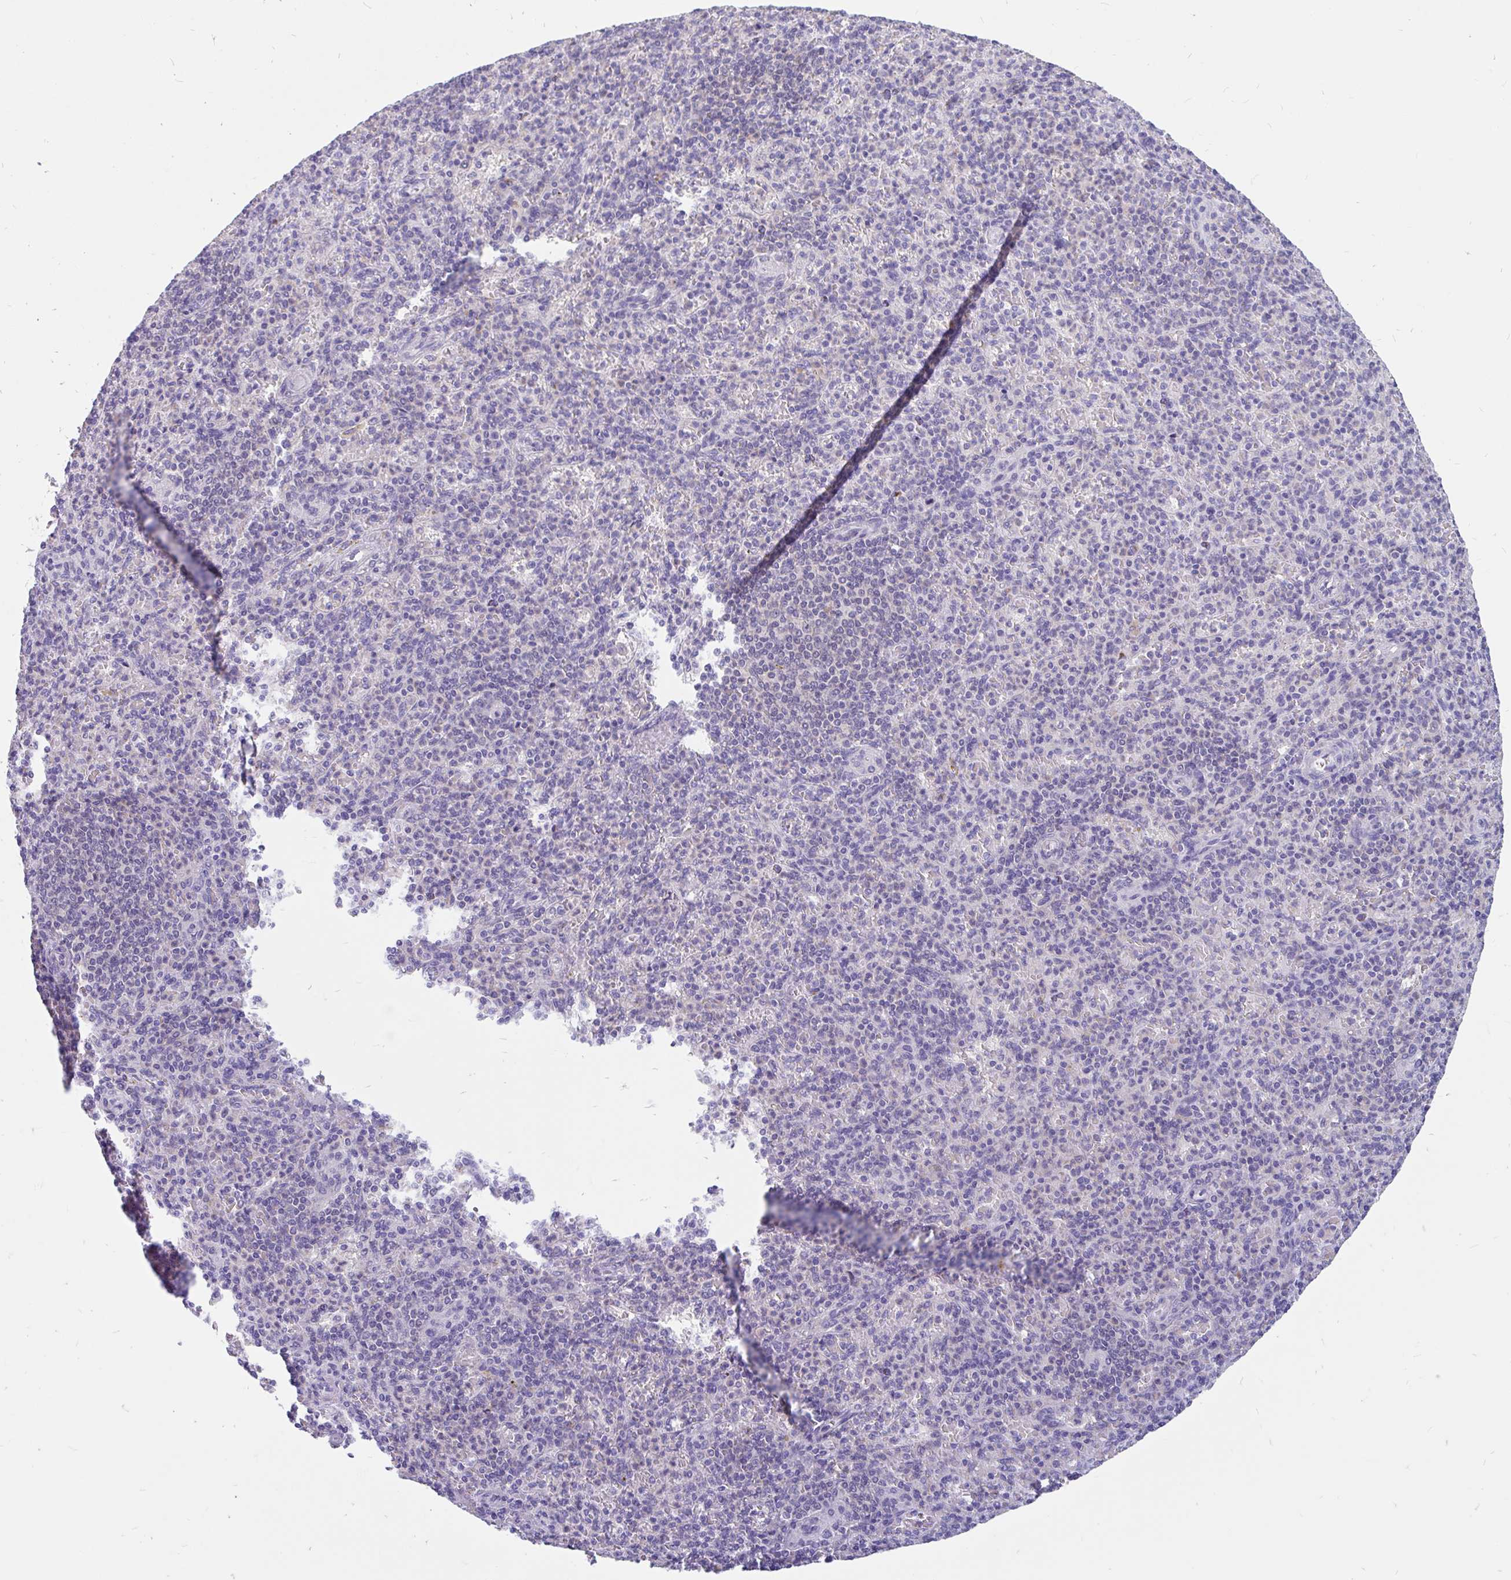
{"staining": {"intensity": "negative", "quantity": "none", "location": "none"}, "tissue": "spleen", "cell_type": "Cells in red pulp", "image_type": "normal", "snomed": [{"axis": "morphology", "description": "Normal tissue, NOS"}, {"axis": "topography", "description": "Spleen"}], "caption": "A high-resolution micrograph shows immunohistochemistry staining of normal spleen, which reveals no significant staining in cells in red pulp.", "gene": "KIAA2013", "patient": {"sex": "female", "age": 74}}